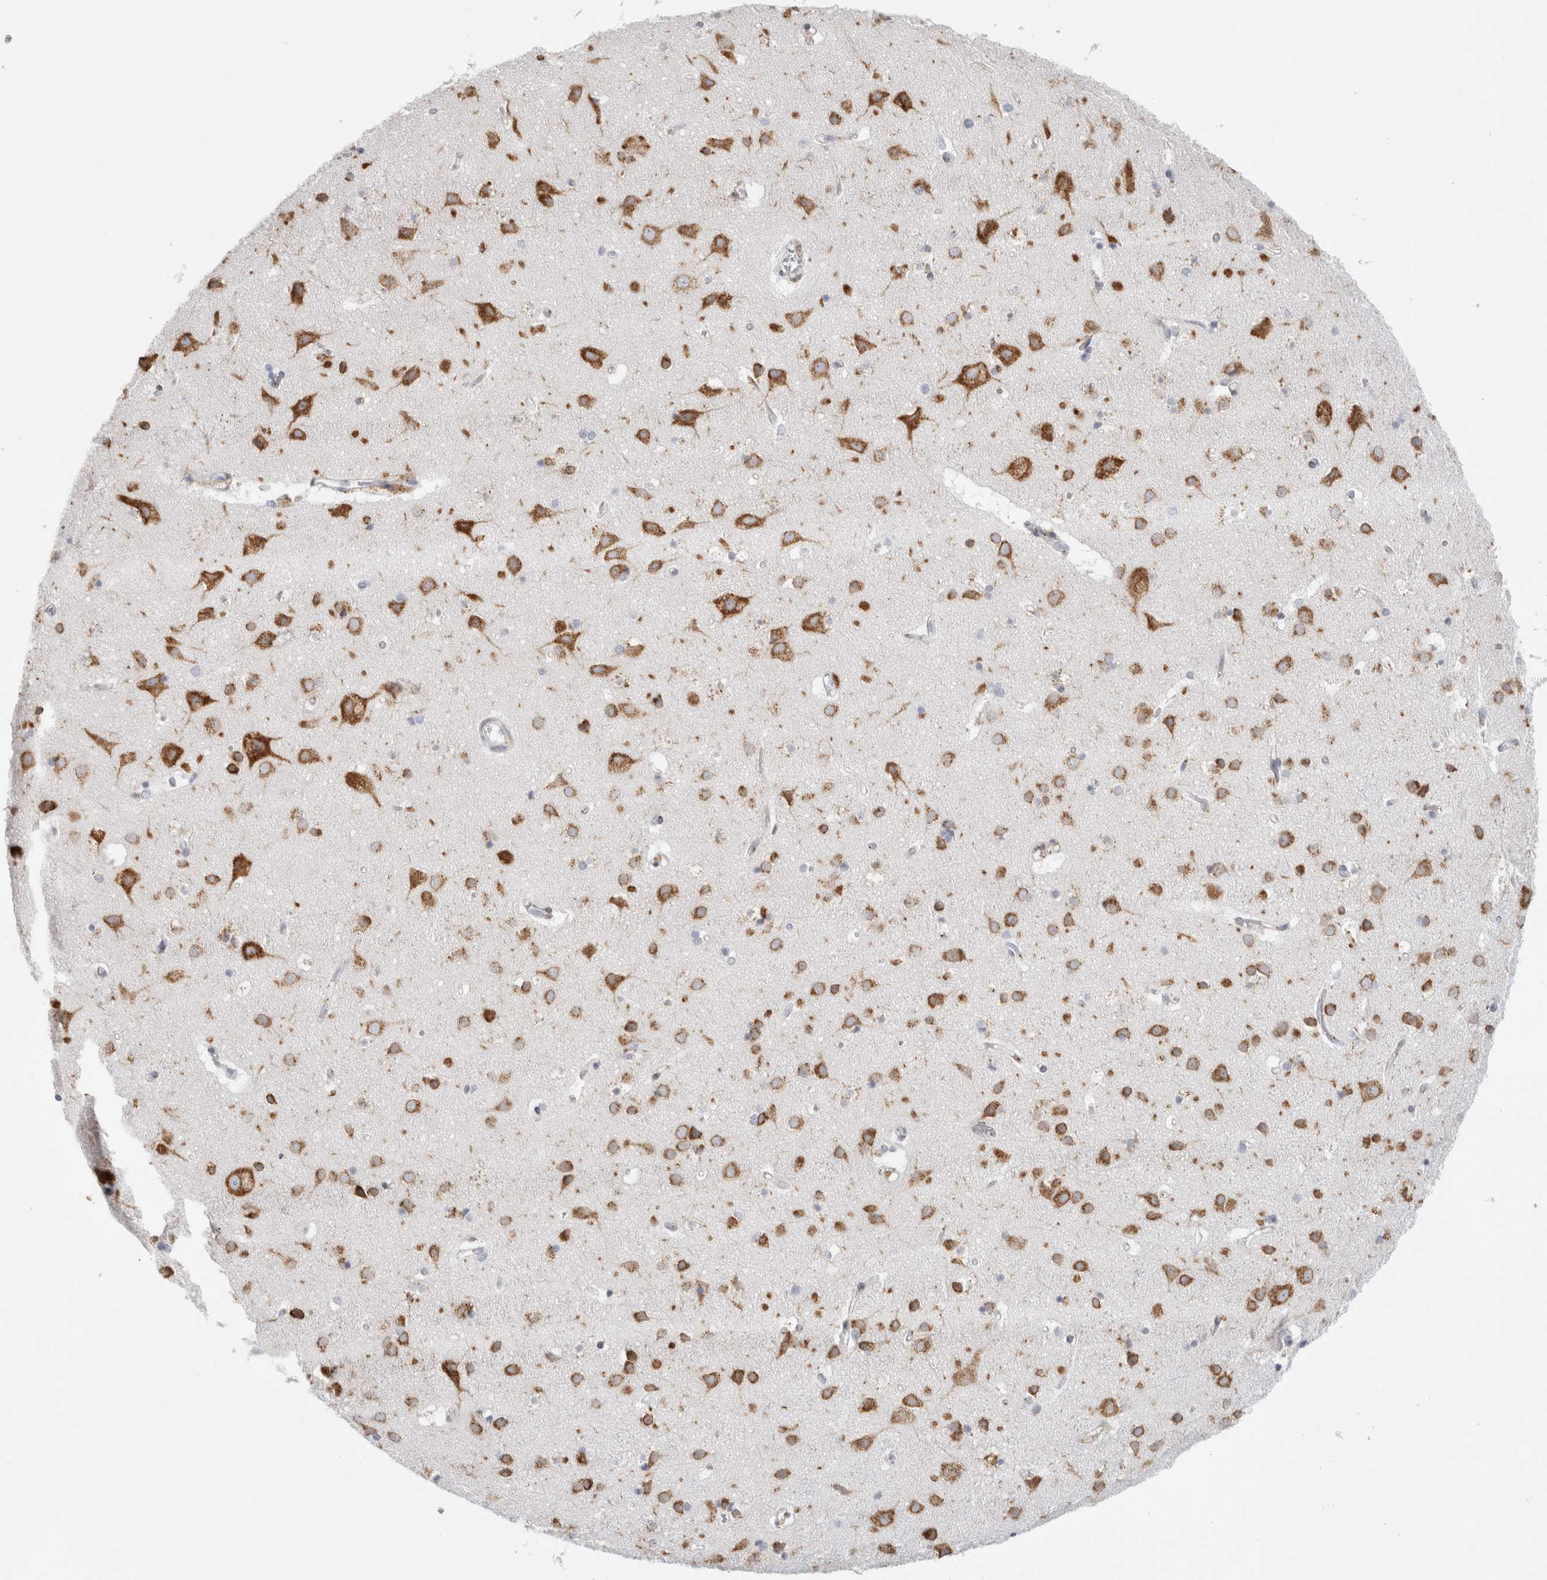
{"staining": {"intensity": "moderate", "quantity": ">75%", "location": "cytoplasmic/membranous"}, "tissue": "cerebral cortex", "cell_type": "Endothelial cells", "image_type": "normal", "snomed": [{"axis": "morphology", "description": "Normal tissue, NOS"}, {"axis": "topography", "description": "Cerebral cortex"}], "caption": "IHC micrograph of benign cerebral cortex: human cerebral cortex stained using IHC displays medium levels of moderate protein expression localized specifically in the cytoplasmic/membranous of endothelial cells, appearing as a cytoplasmic/membranous brown color.", "gene": "MCFD2", "patient": {"sex": "male", "age": 54}}